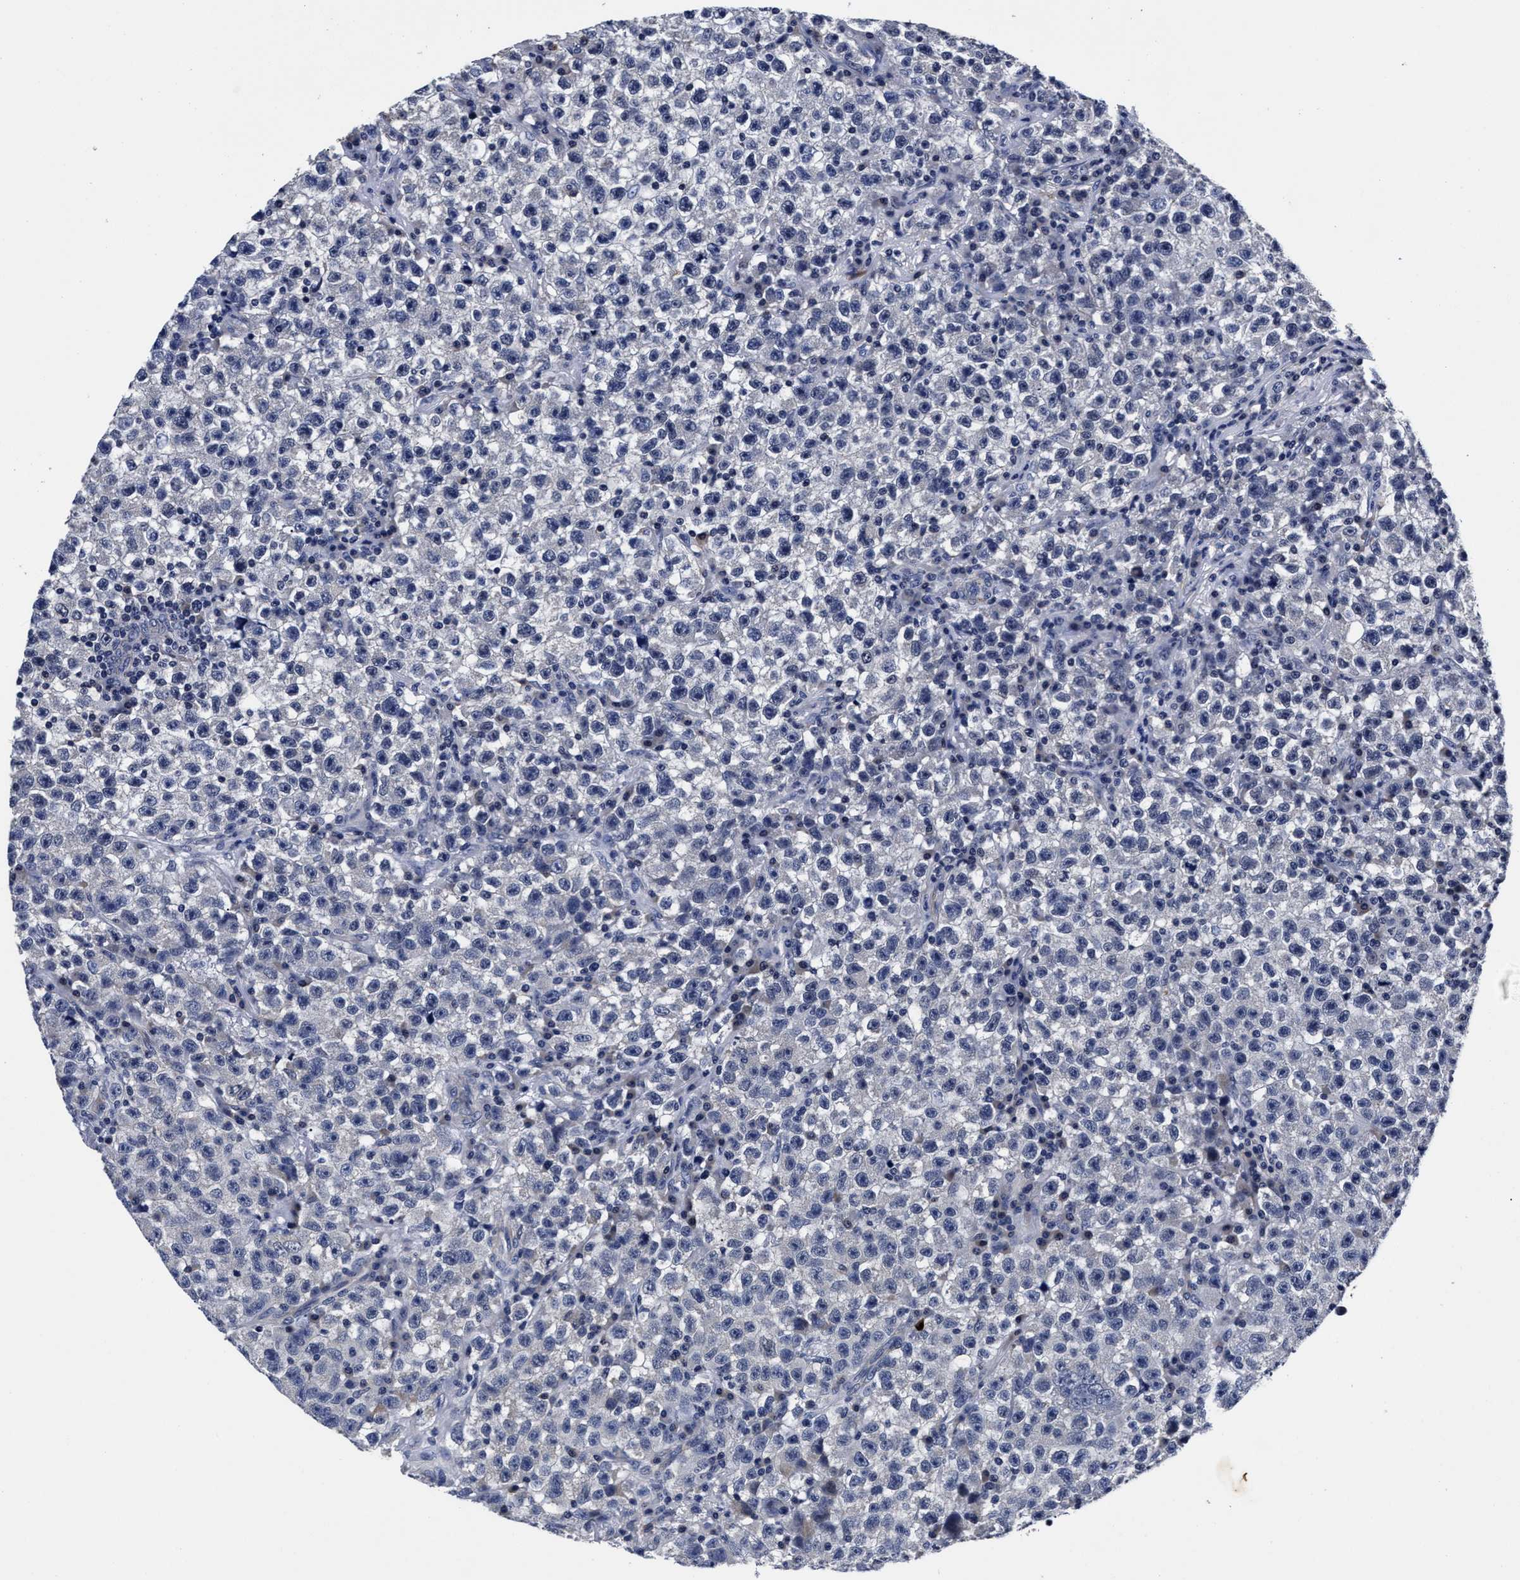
{"staining": {"intensity": "negative", "quantity": "none", "location": "none"}, "tissue": "testis cancer", "cell_type": "Tumor cells", "image_type": "cancer", "snomed": [{"axis": "morphology", "description": "Seminoma, NOS"}, {"axis": "topography", "description": "Testis"}], "caption": "A high-resolution histopathology image shows IHC staining of seminoma (testis), which shows no significant expression in tumor cells.", "gene": "OLFML2A", "patient": {"sex": "male", "age": 22}}